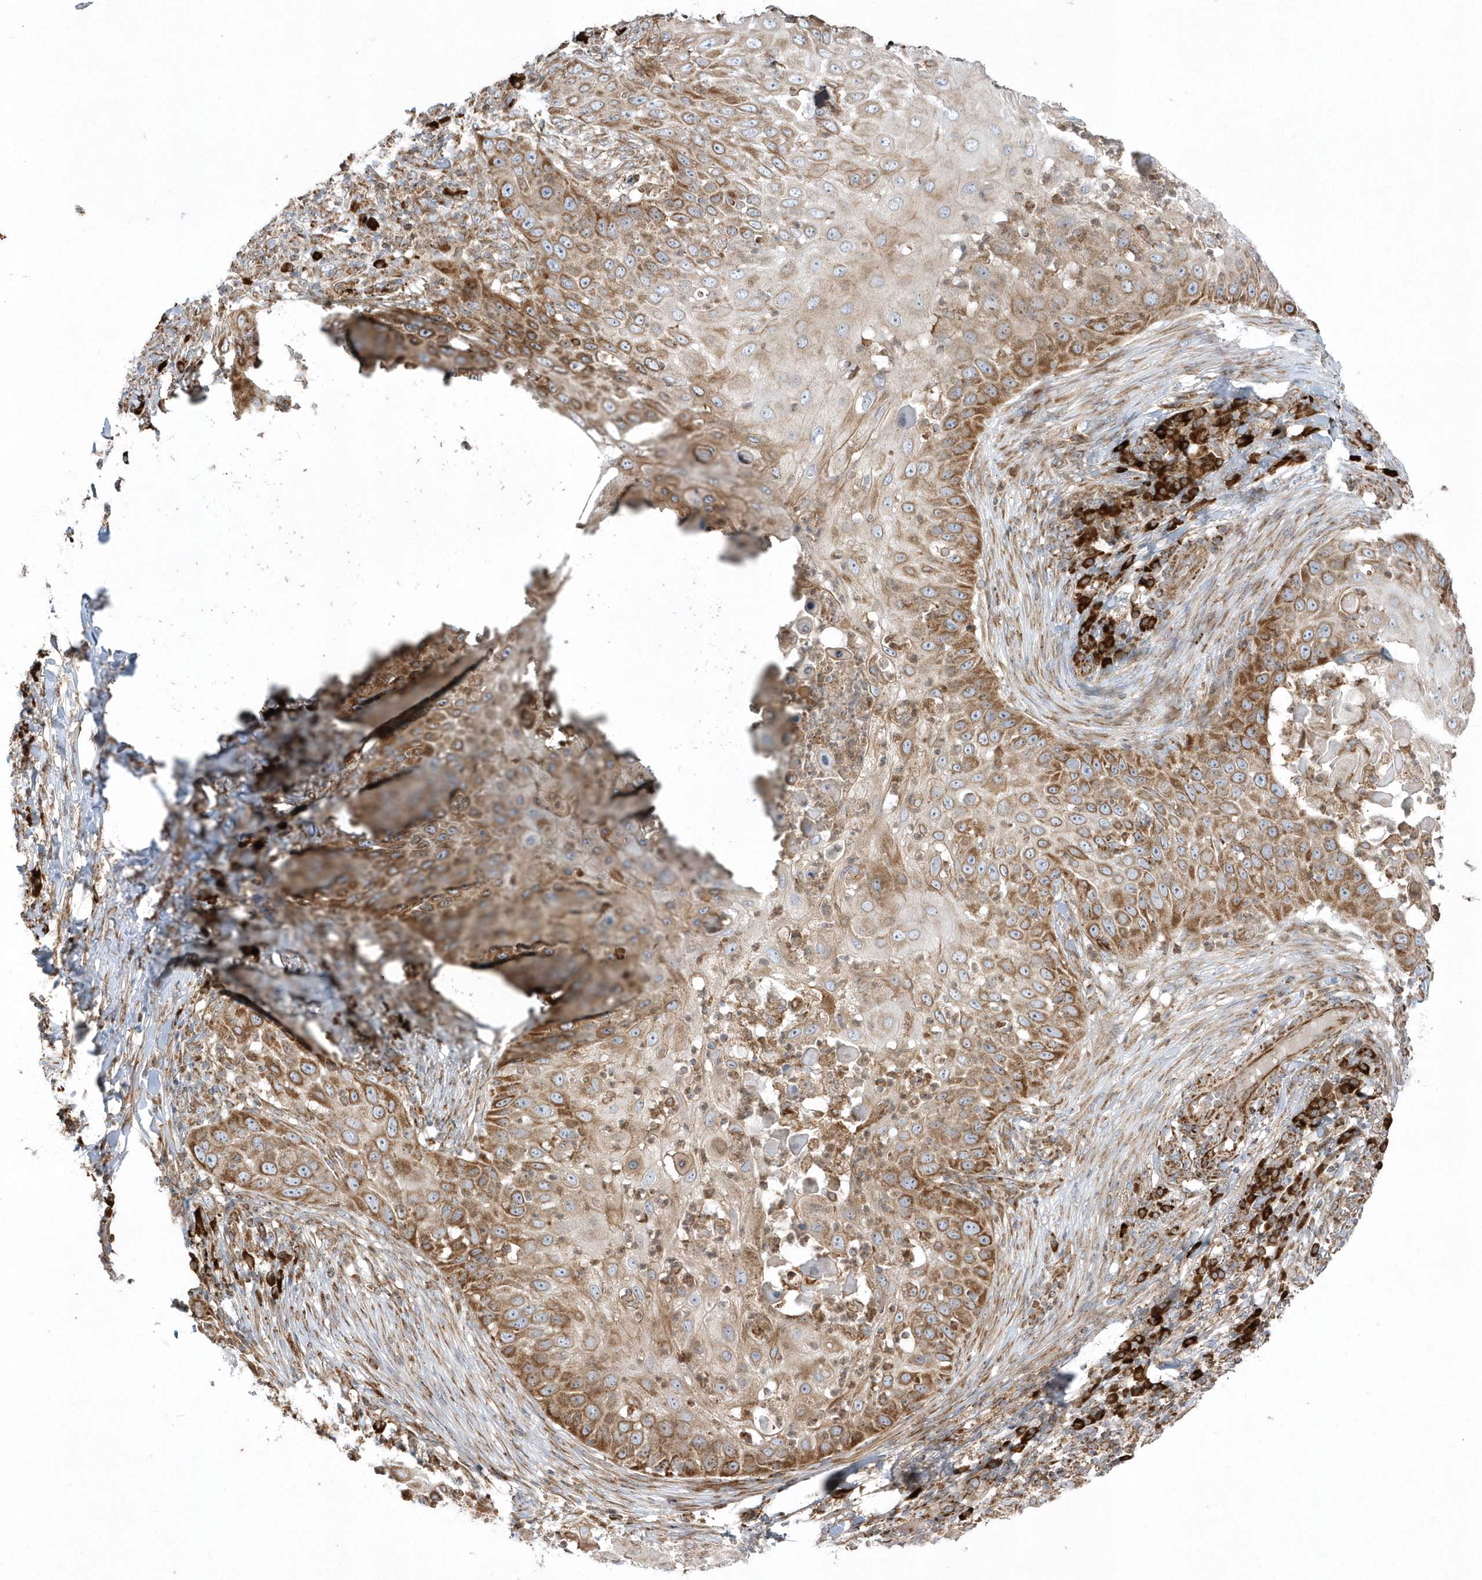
{"staining": {"intensity": "moderate", "quantity": ">75%", "location": "cytoplasmic/membranous"}, "tissue": "skin cancer", "cell_type": "Tumor cells", "image_type": "cancer", "snomed": [{"axis": "morphology", "description": "Squamous cell carcinoma, NOS"}, {"axis": "topography", "description": "Skin"}], "caption": "Squamous cell carcinoma (skin) stained with a brown dye displays moderate cytoplasmic/membranous positive staining in about >75% of tumor cells.", "gene": "SH3BP2", "patient": {"sex": "female", "age": 44}}